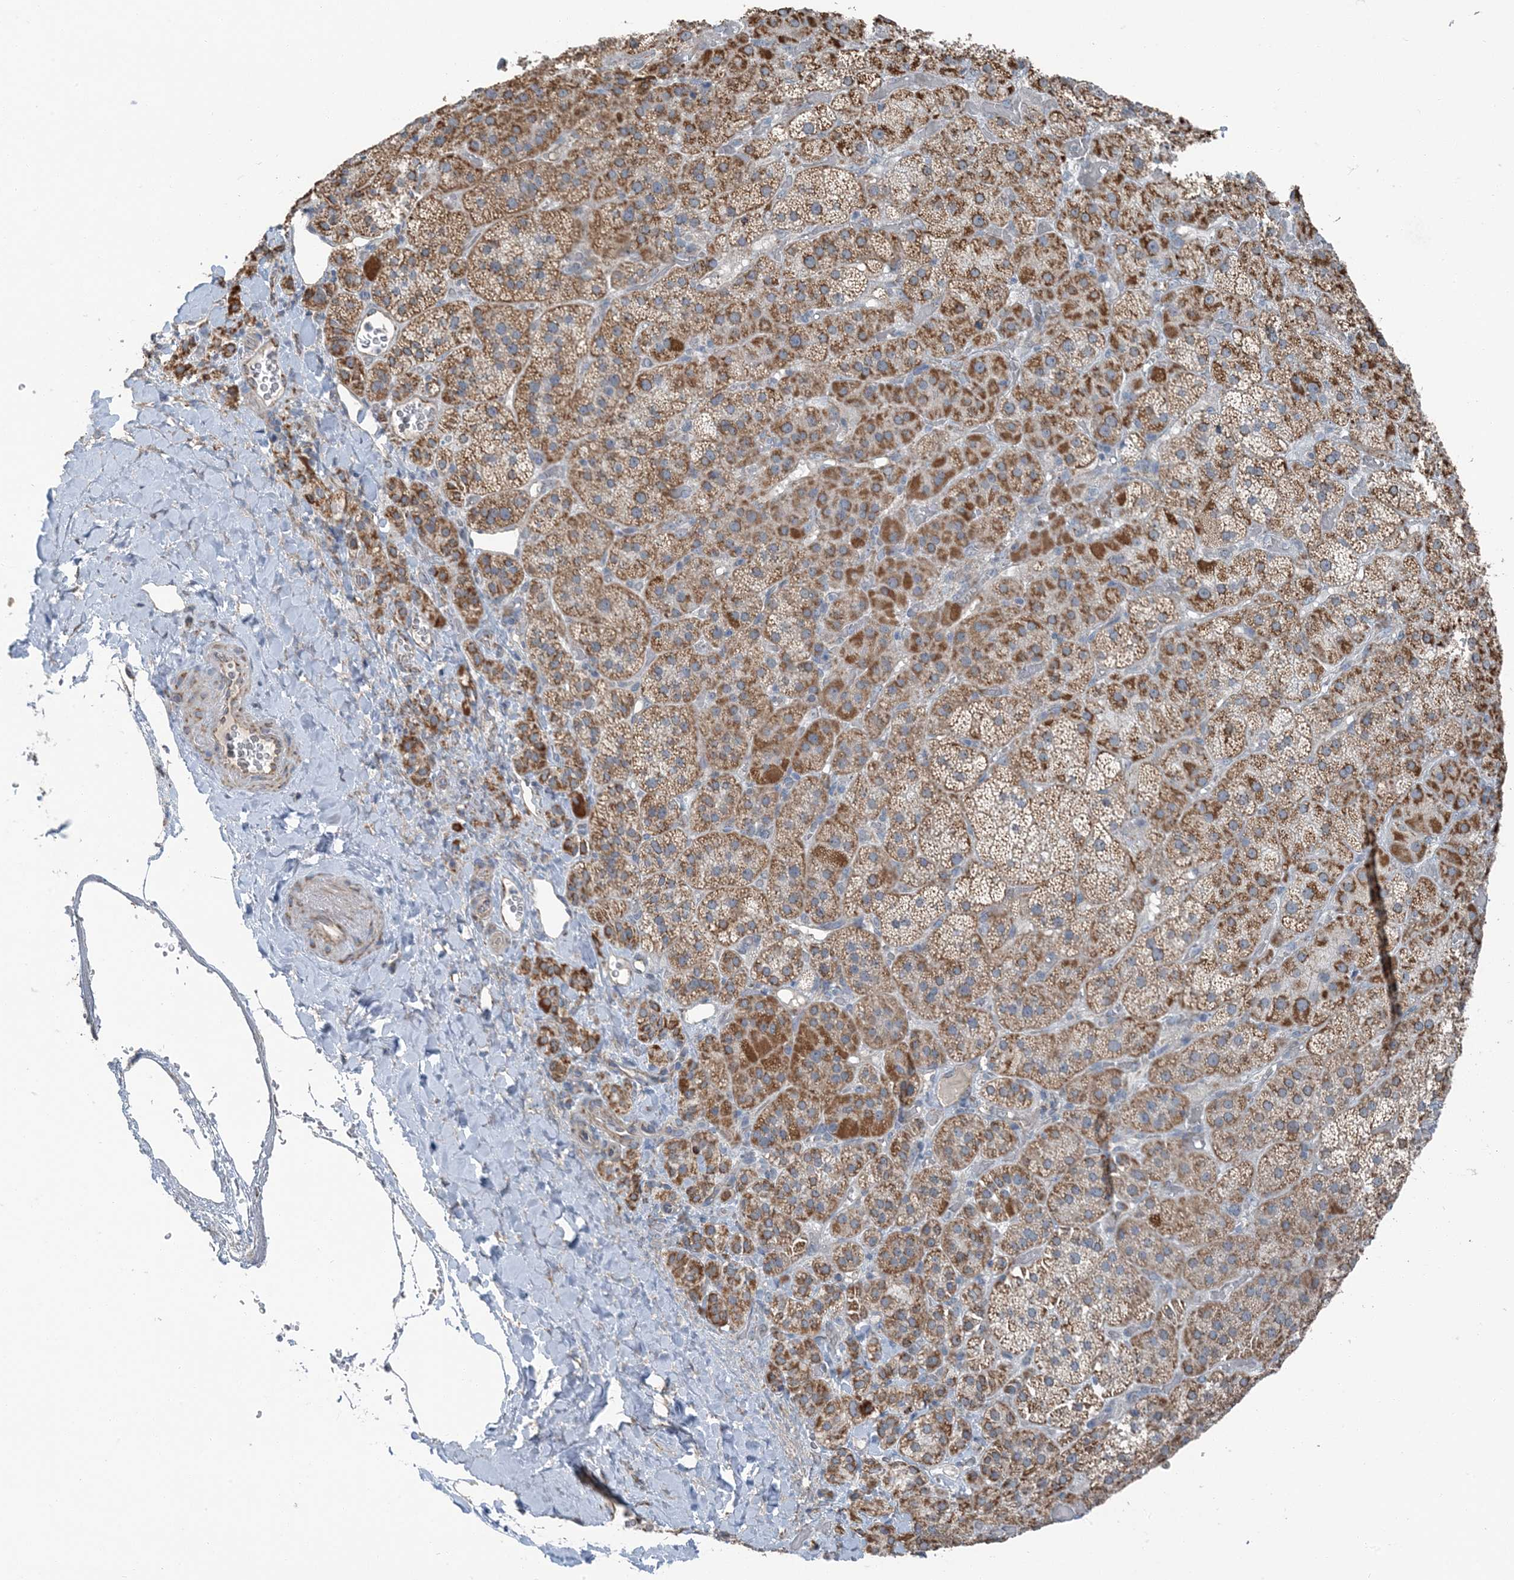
{"staining": {"intensity": "moderate", "quantity": ">75%", "location": "cytoplasmic/membranous"}, "tissue": "adrenal gland", "cell_type": "Glandular cells", "image_type": "normal", "snomed": [{"axis": "morphology", "description": "Normal tissue, NOS"}, {"axis": "topography", "description": "Adrenal gland"}], "caption": "DAB (3,3'-diaminobenzidine) immunohistochemical staining of unremarkable human adrenal gland reveals moderate cytoplasmic/membranous protein expression in approximately >75% of glandular cells.", "gene": "PILRB", "patient": {"sex": "male", "age": 57}}